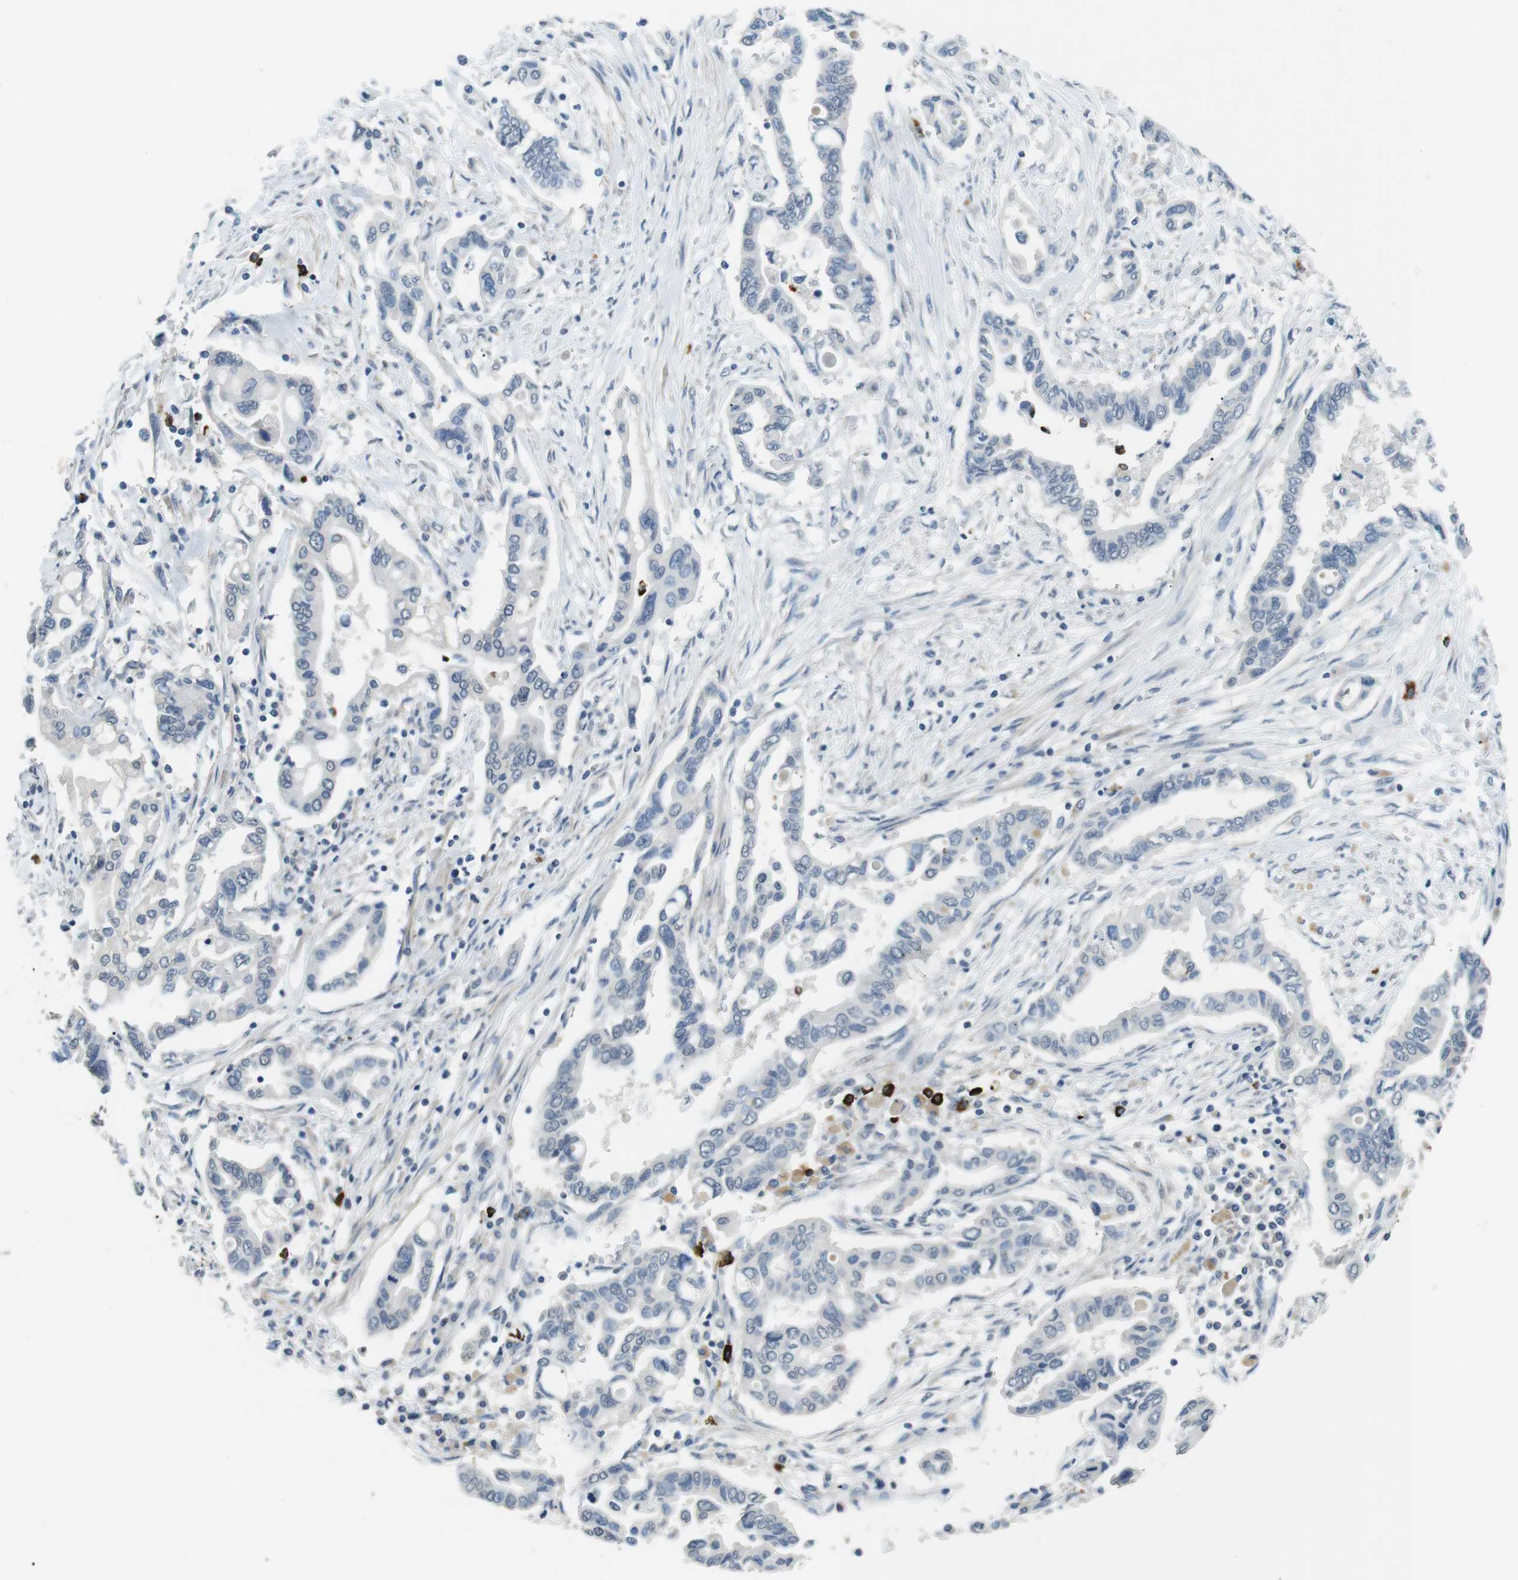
{"staining": {"intensity": "negative", "quantity": "none", "location": "none"}, "tissue": "pancreatic cancer", "cell_type": "Tumor cells", "image_type": "cancer", "snomed": [{"axis": "morphology", "description": "Adenocarcinoma, NOS"}, {"axis": "topography", "description": "Pancreas"}], "caption": "IHC histopathology image of neoplastic tissue: pancreatic adenocarcinoma stained with DAB (3,3'-diaminobenzidine) displays no significant protein staining in tumor cells. (DAB (3,3'-diaminobenzidine) IHC with hematoxylin counter stain).", "gene": "GZMM", "patient": {"sex": "female", "age": 57}}